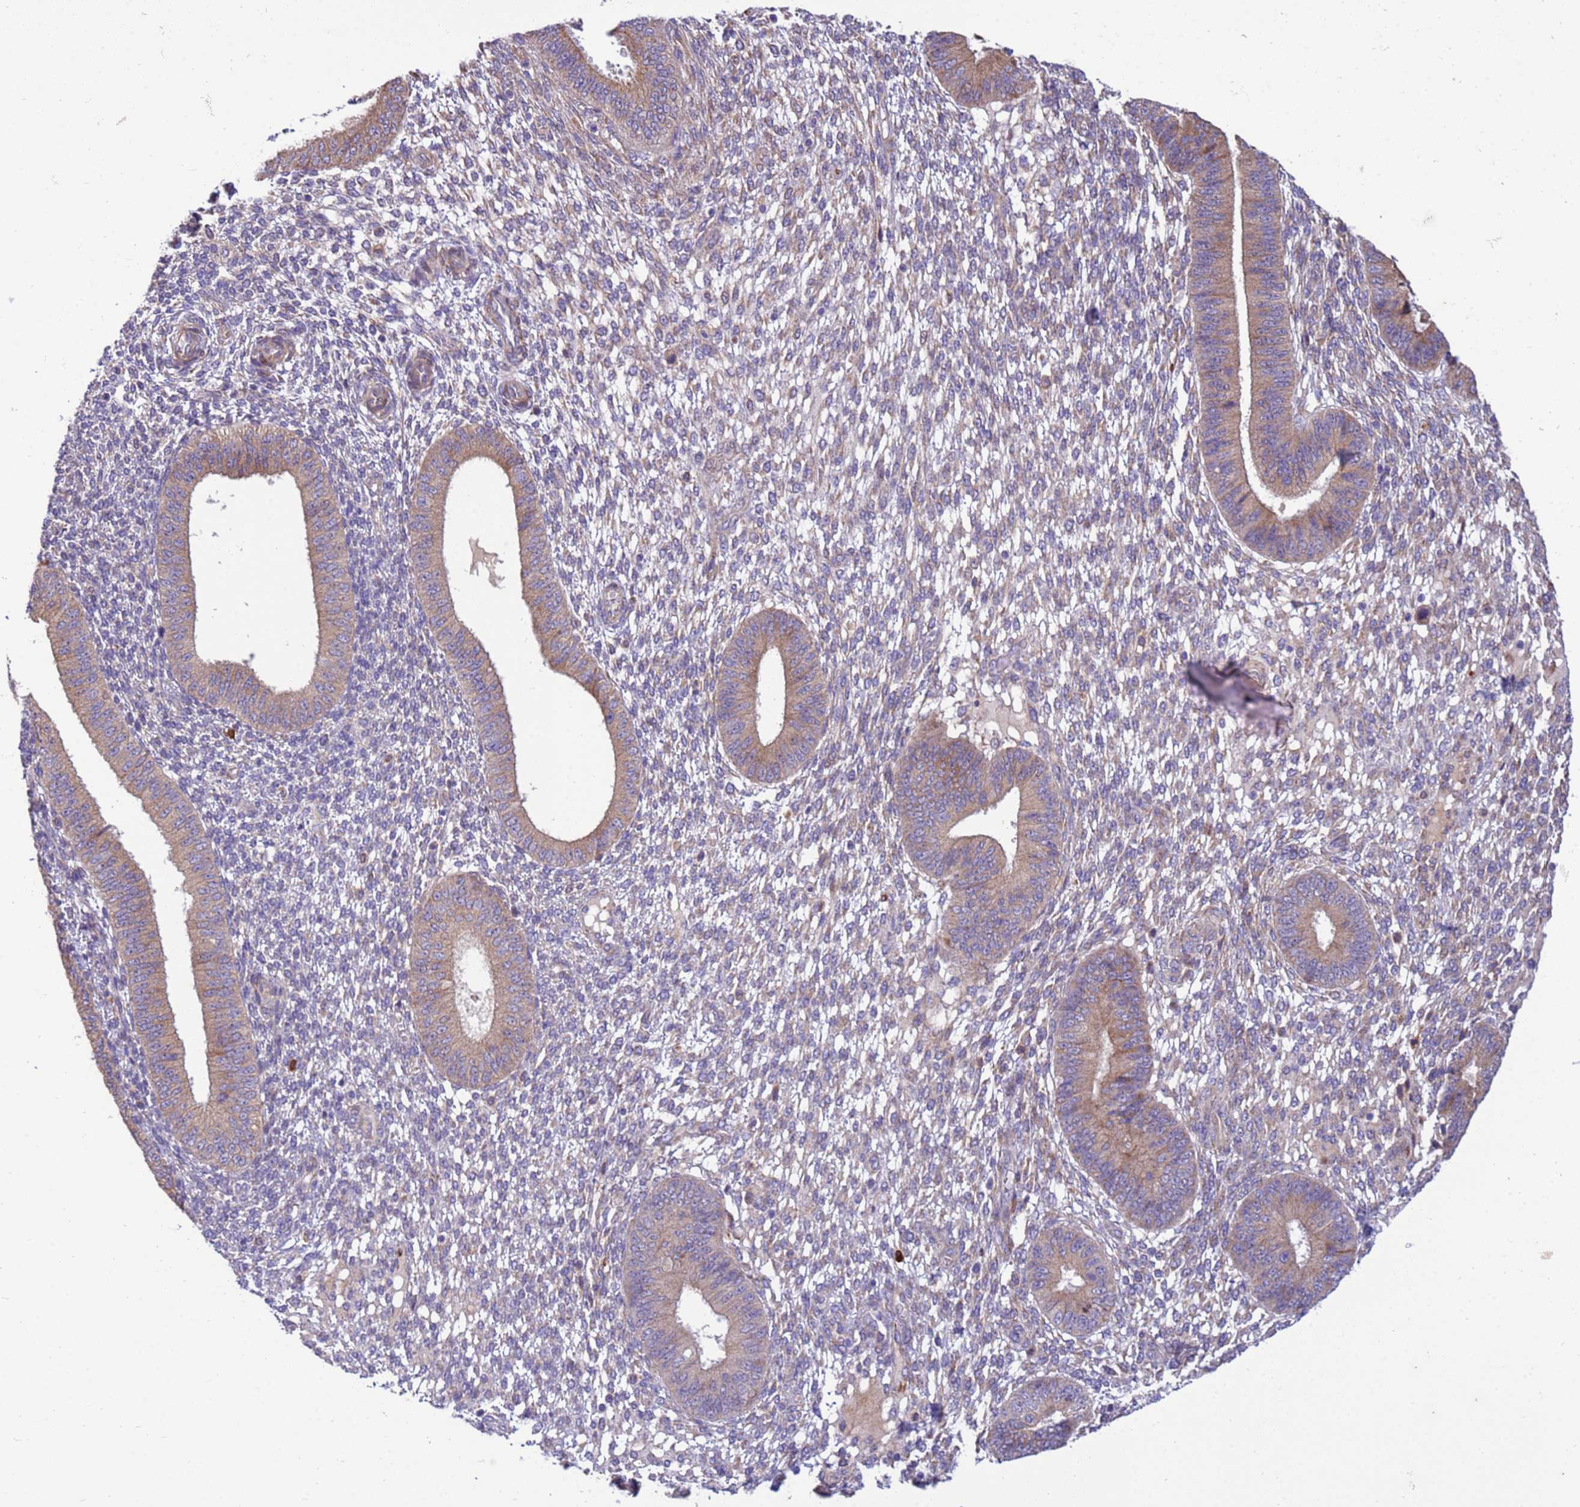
{"staining": {"intensity": "weak", "quantity": "<25%", "location": "cytoplasmic/membranous"}, "tissue": "endometrium", "cell_type": "Cells in endometrial stroma", "image_type": "normal", "snomed": [{"axis": "morphology", "description": "Normal tissue, NOS"}, {"axis": "topography", "description": "Endometrium"}], "caption": "The image shows no staining of cells in endometrial stroma in benign endometrium.", "gene": "THAP5", "patient": {"sex": "female", "age": 49}}